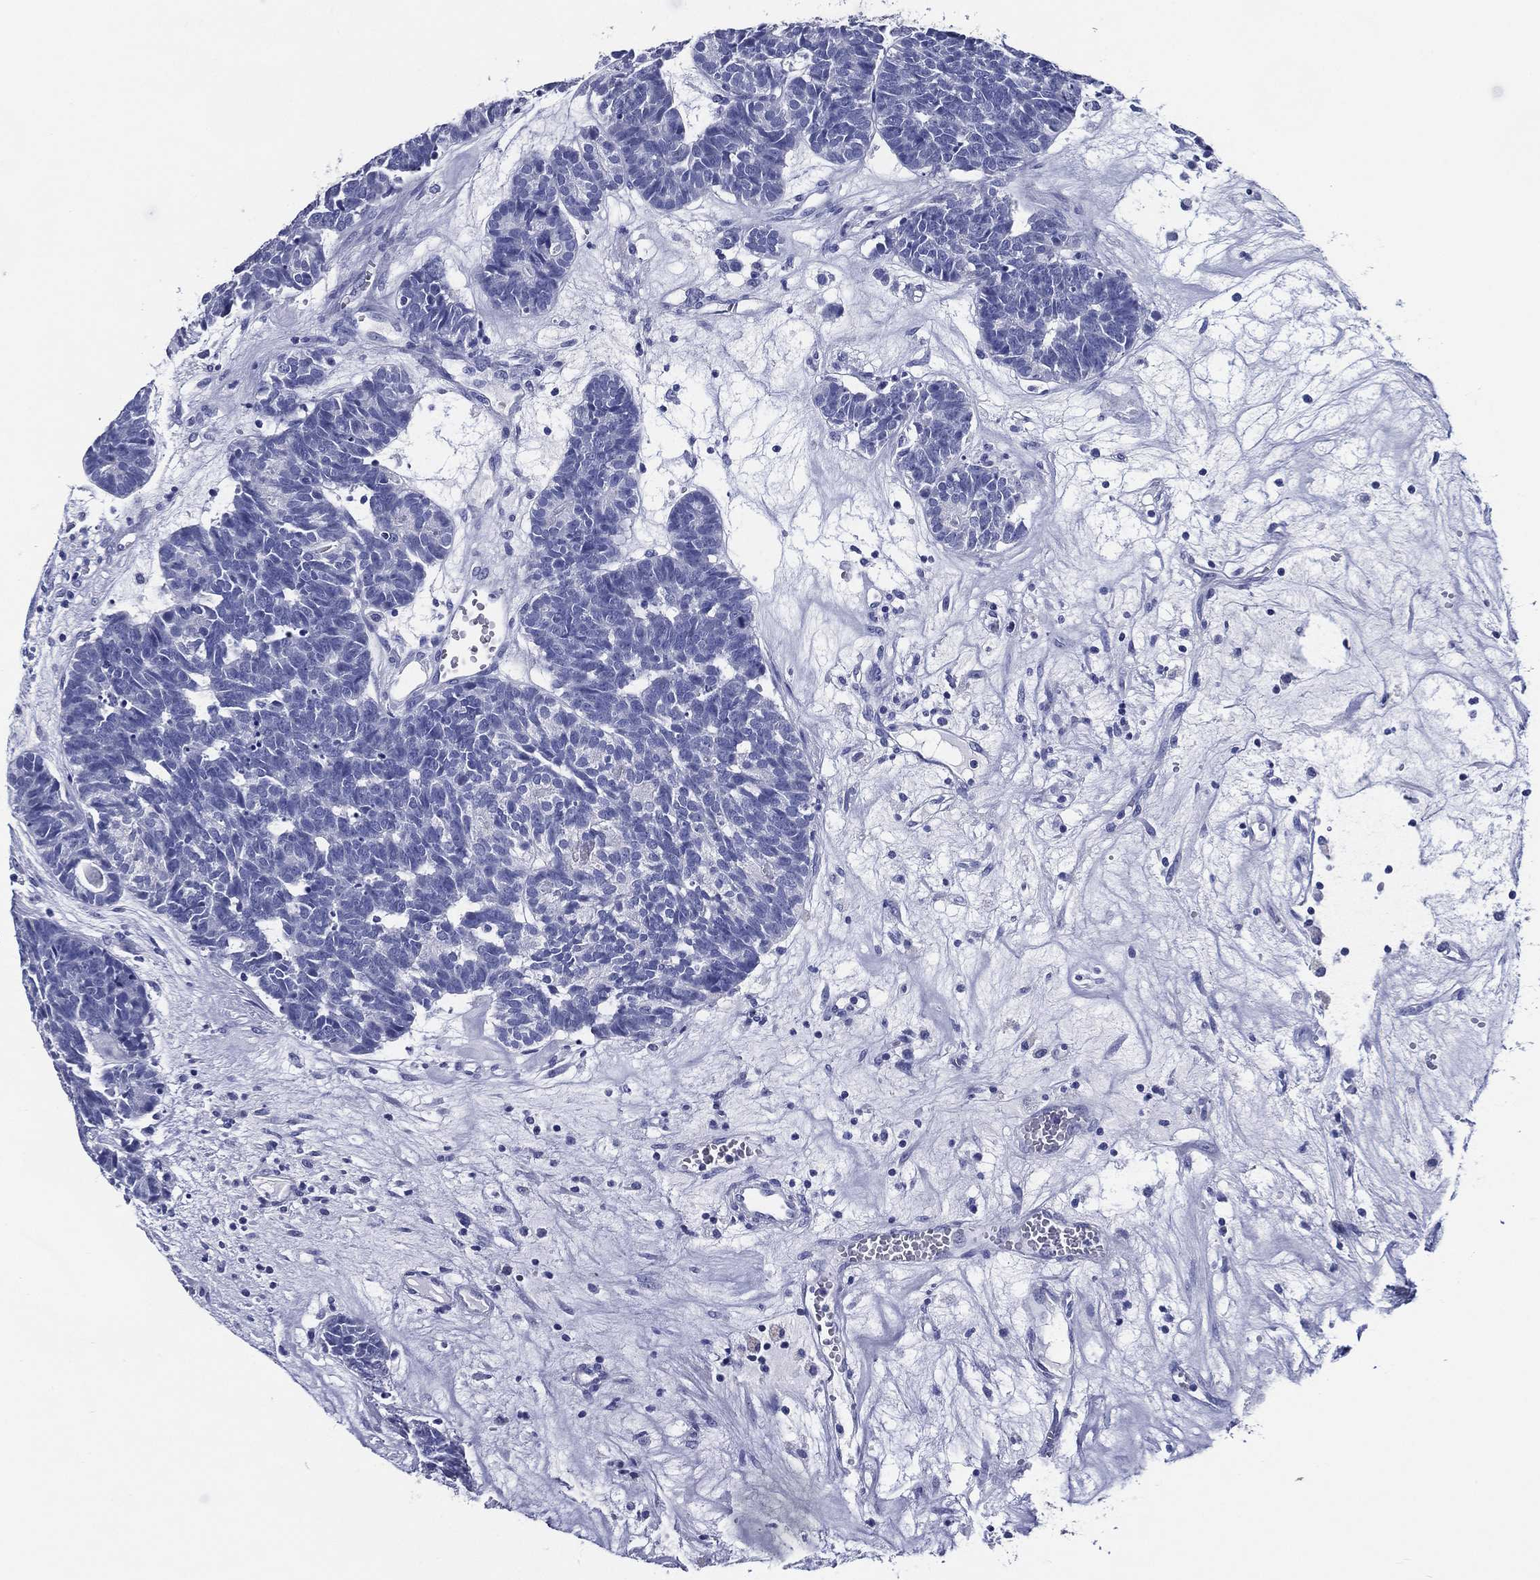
{"staining": {"intensity": "negative", "quantity": "none", "location": "none"}, "tissue": "head and neck cancer", "cell_type": "Tumor cells", "image_type": "cancer", "snomed": [{"axis": "morphology", "description": "Adenocarcinoma, NOS"}, {"axis": "topography", "description": "Head-Neck"}], "caption": "Protein analysis of head and neck cancer (adenocarcinoma) displays no significant staining in tumor cells.", "gene": "ACE2", "patient": {"sex": "female", "age": 81}}